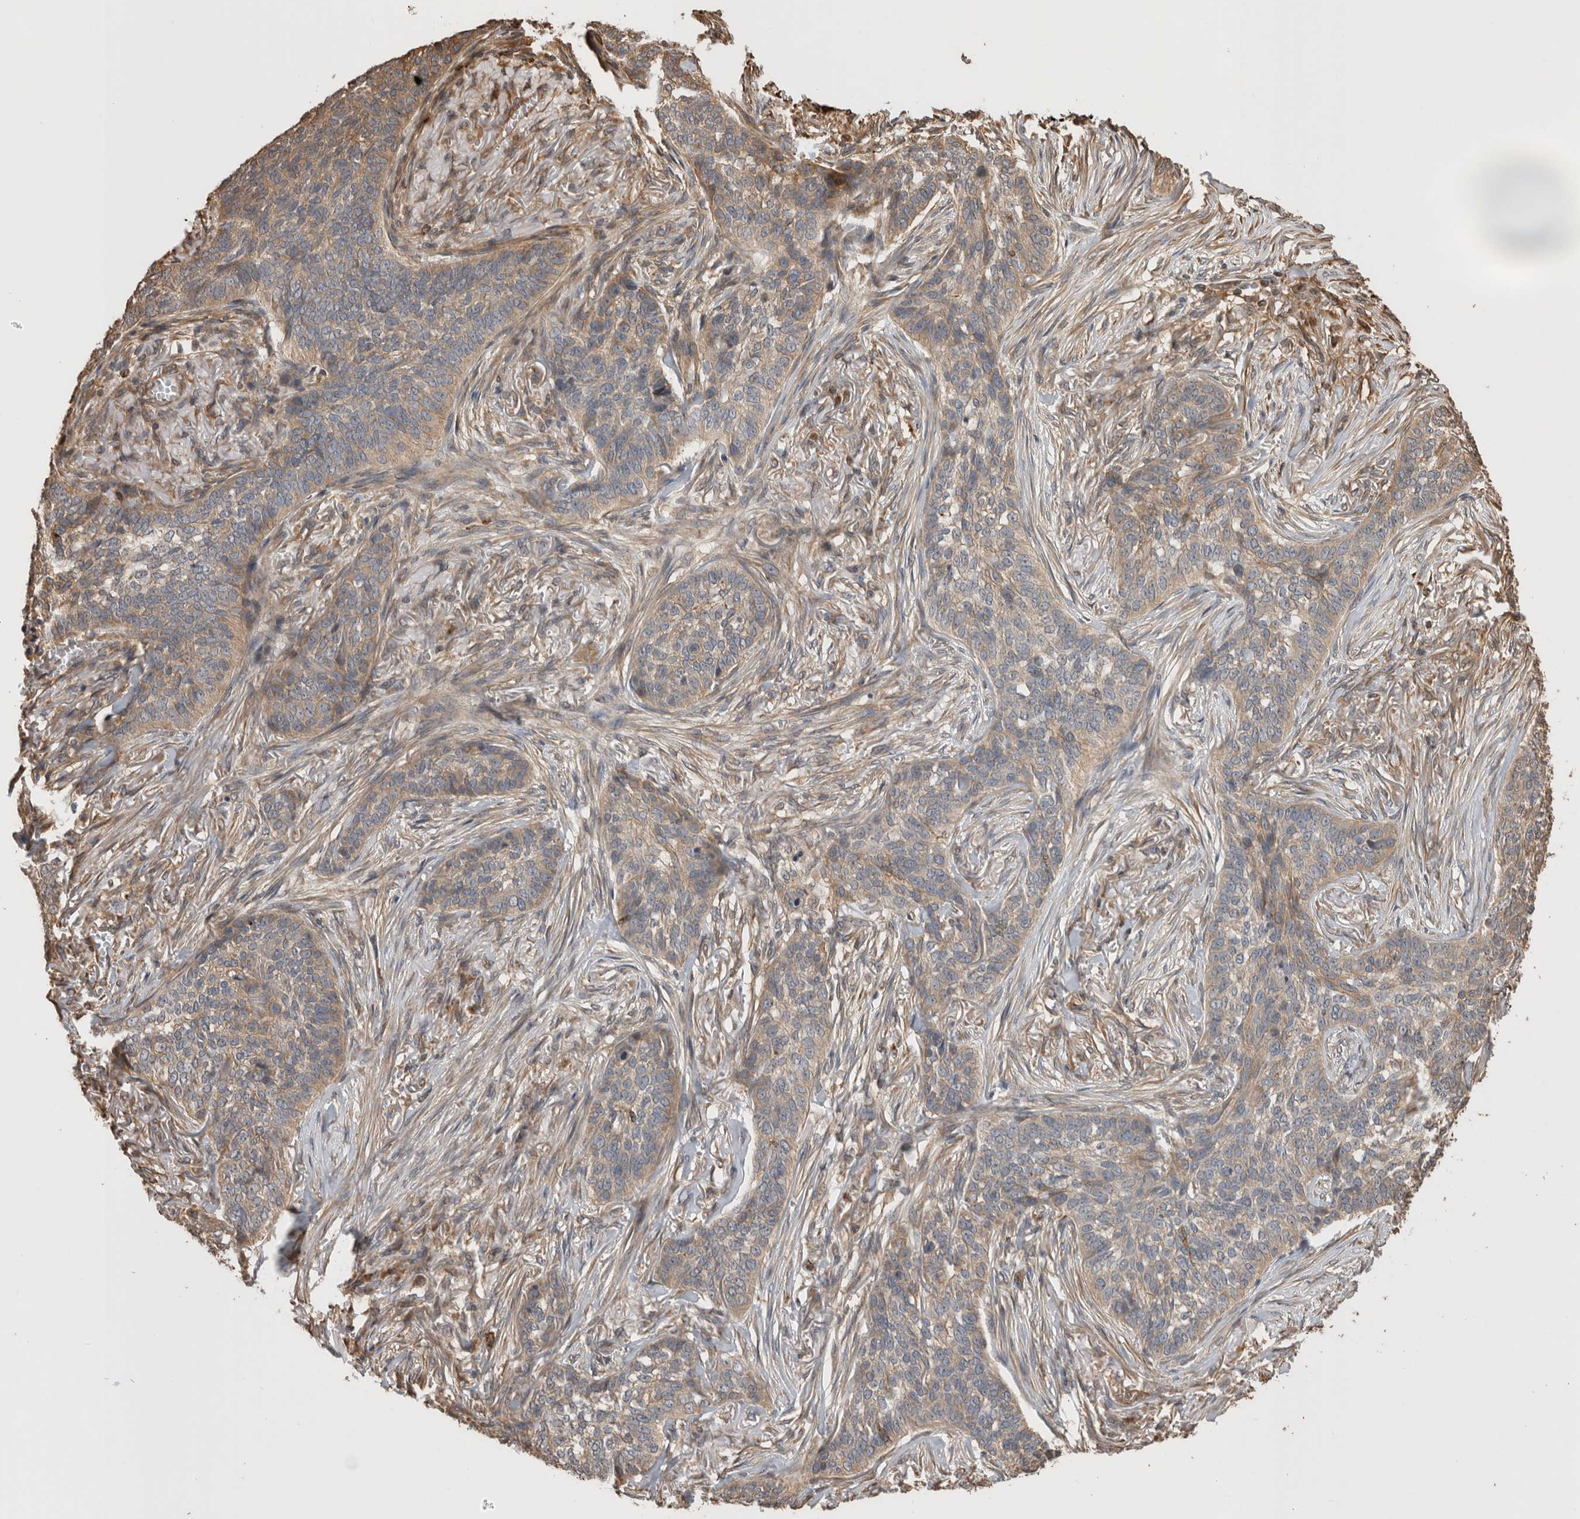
{"staining": {"intensity": "weak", "quantity": ">75%", "location": "cytoplasmic/membranous"}, "tissue": "skin cancer", "cell_type": "Tumor cells", "image_type": "cancer", "snomed": [{"axis": "morphology", "description": "Basal cell carcinoma"}, {"axis": "topography", "description": "Skin"}], "caption": "Skin basal cell carcinoma tissue exhibits weak cytoplasmic/membranous positivity in approximately >75% of tumor cells, visualized by immunohistochemistry.", "gene": "CLIP1", "patient": {"sex": "male", "age": 85}}